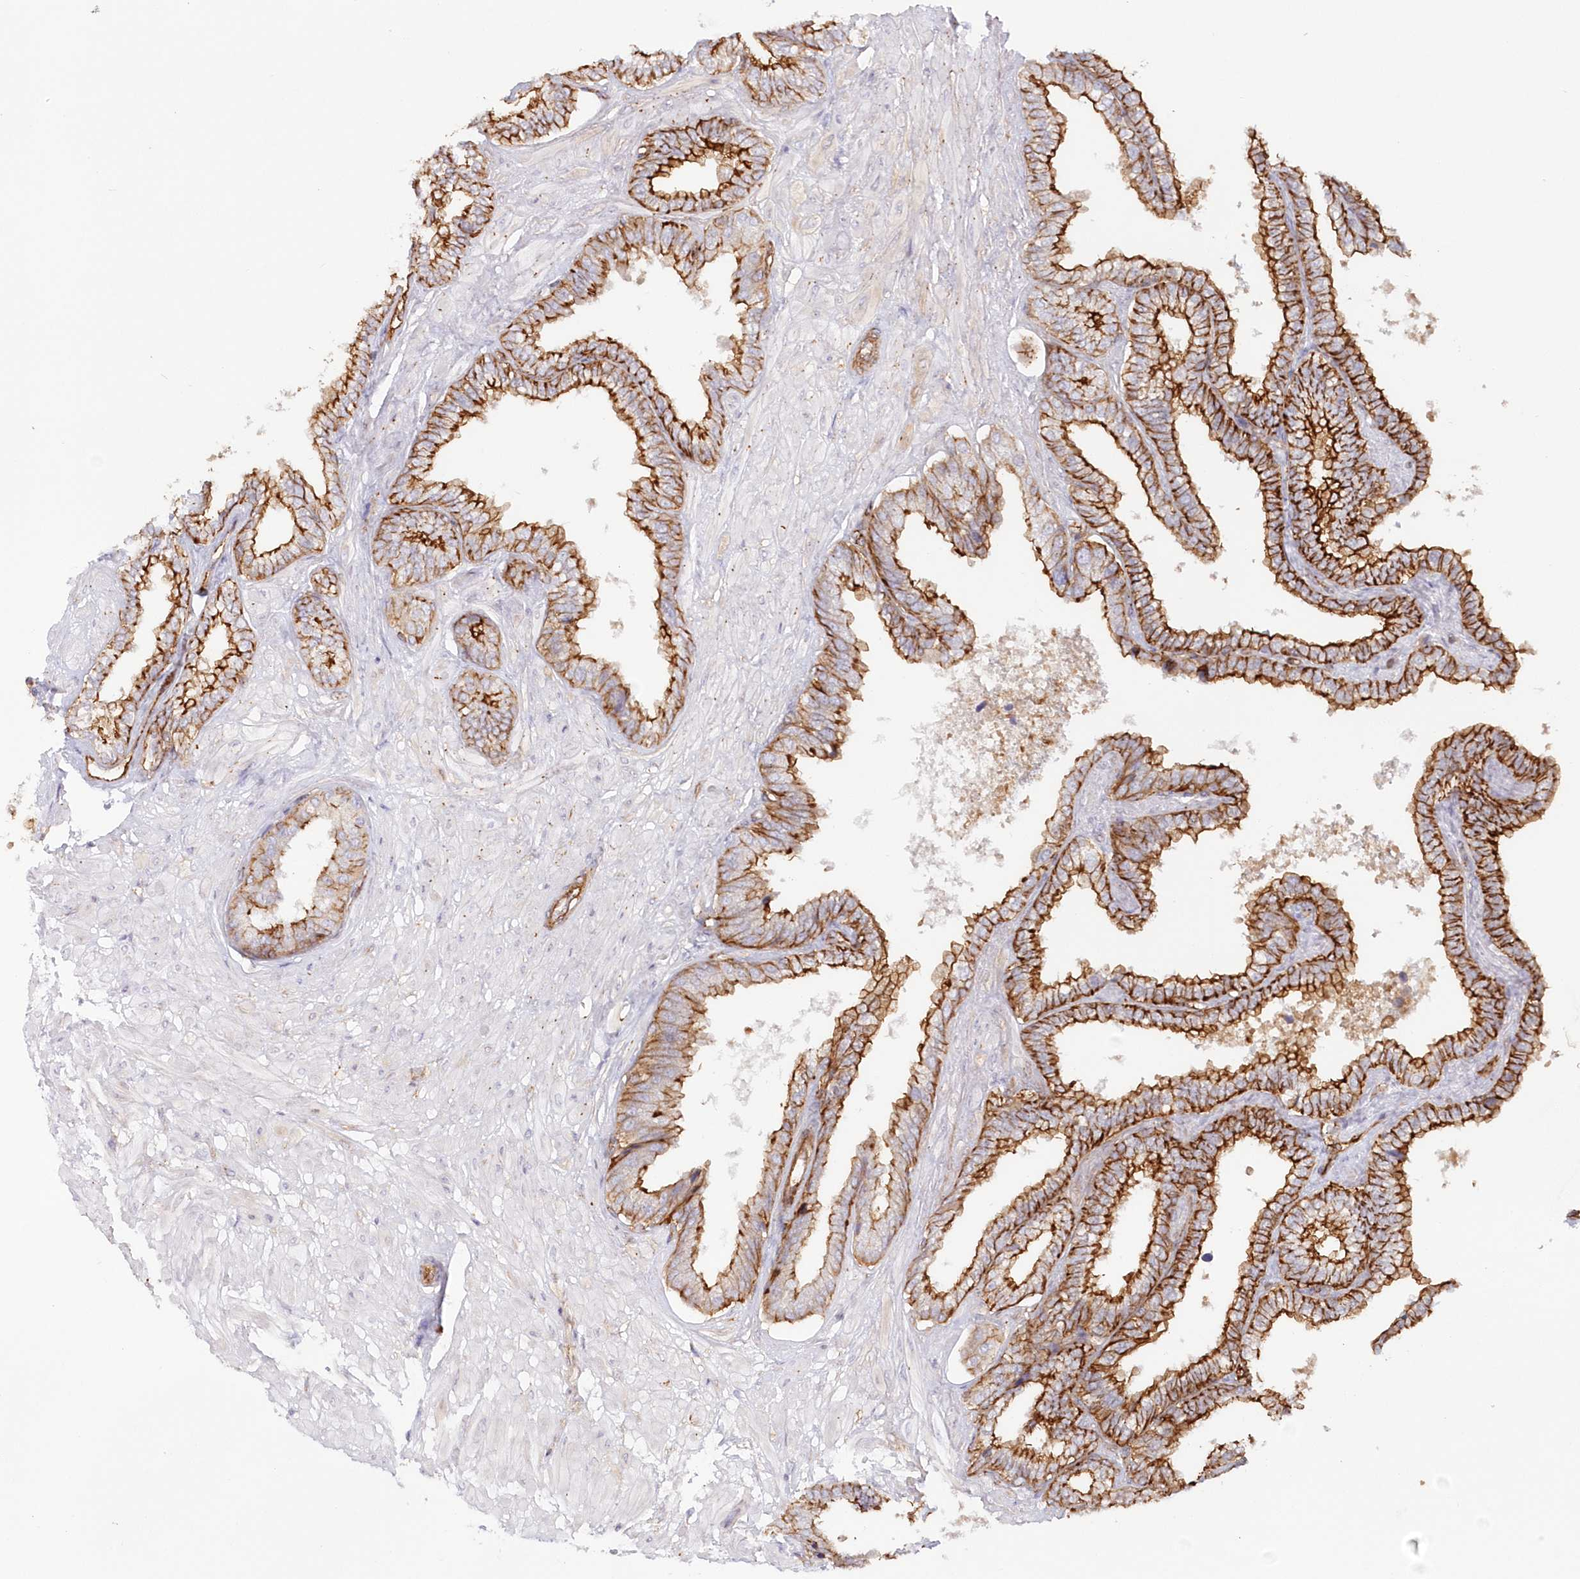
{"staining": {"intensity": "strong", "quantity": ">75%", "location": "cytoplasmic/membranous"}, "tissue": "seminal vesicle", "cell_type": "Glandular cells", "image_type": "normal", "snomed": [{"axis": "morphology", "description": "Normal tissue, NOS"}, {"axis": "topography", "description": "Seminal veicle"}], "caption": "About >75% of glandular cells in normal human seminal vesicle reveal strong cytoplasmic/membranous protein staining as visualized by brown immunohistochemical staining.", "gene": "AFAP1L2", "patient": {"sex": "male", "age": 46}}